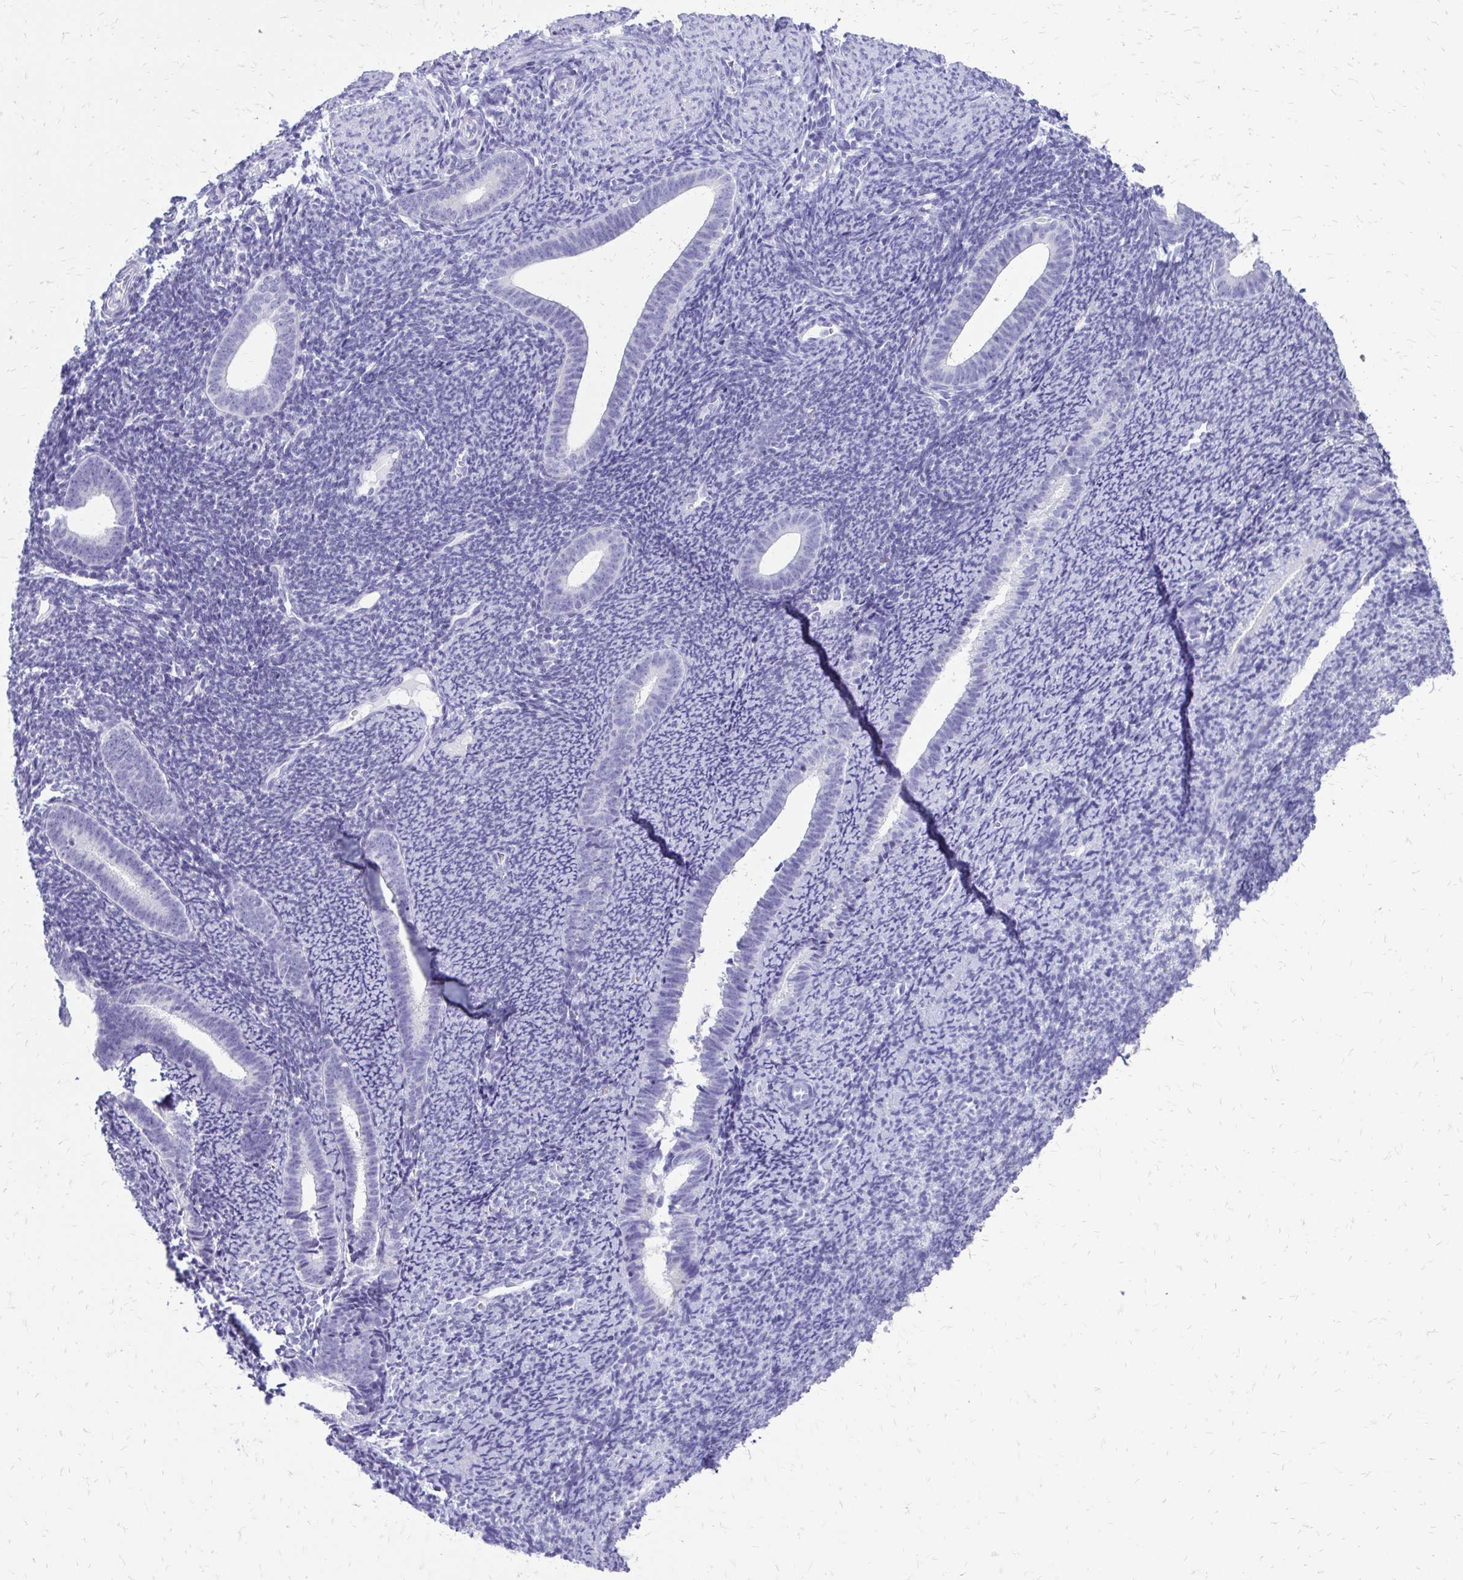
{"staining": {"intensity": "negative", "quantity": "none", "location": "none"}, "tissue": "endometrium", "cell_type": "Cells in endometrial stroma", "image_type": "normal", "snomed": [{"axis": "morphology", "description": "Normal tissue, NOS"}, {"axis": "topography", "description": "Endometrium"}], "caption": "IHC of benign endometrium displays no staining in cells in endometrial stroma.", "gene": "SLC32A1", "patient": {"sex": "female", "age": 39}}